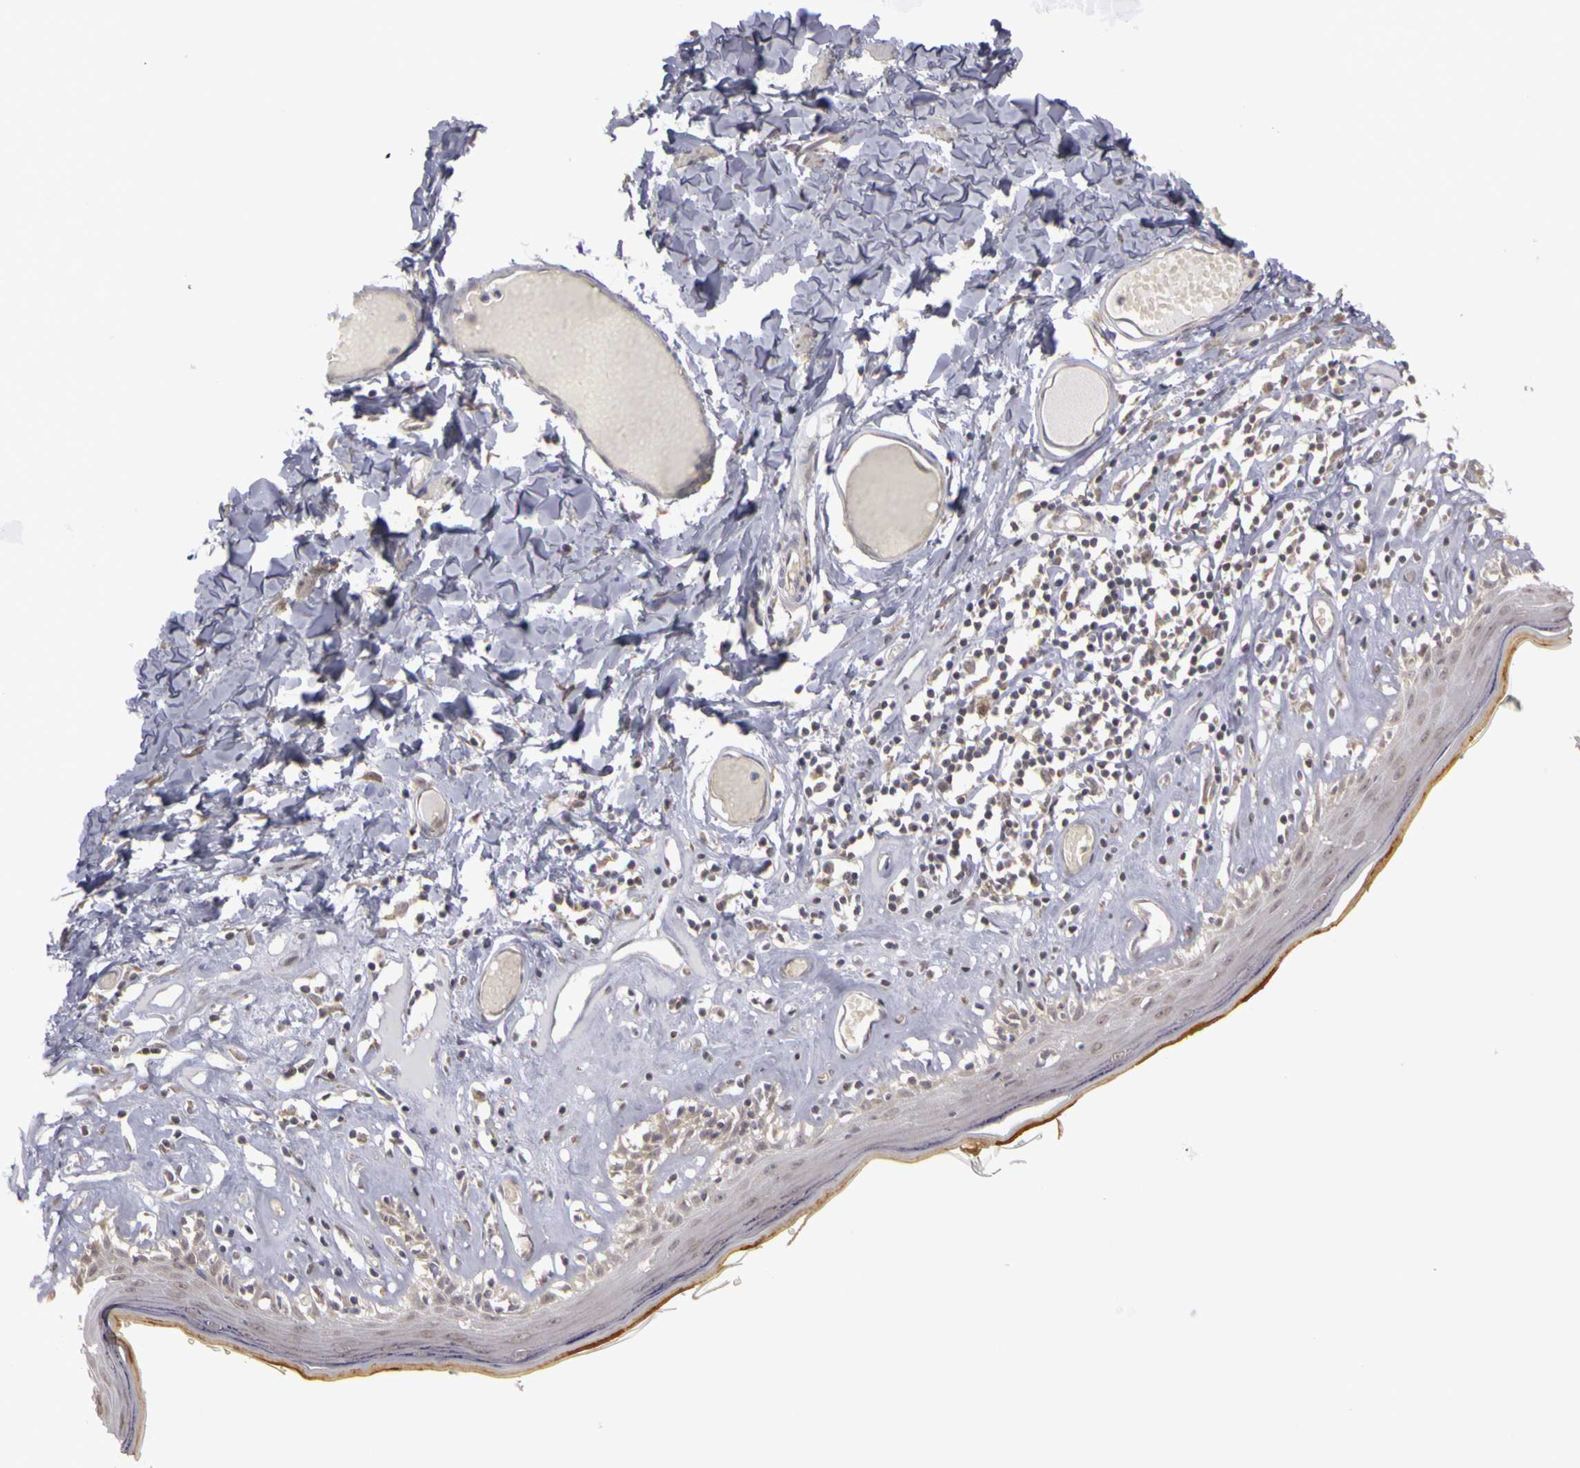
{"staining": {"intensity": "moderate", "quantity": "25%-75%", "location": "cytoplasmic/membranous"}, "tissue": "skin", "cell_type": "Epidermal cells", "image_type": "normal", "snomed": [{"axis": "morphology", "description": "Normal tissue, NOS"}, {"axis": "topography", "description": "Vascular tissue"}, {"axis": "topography", "description": "Vulva"}, {"axis": "topography", "description": "Peripheral nerve tissue"}], "caption": "Skin stained with DAB immunohistochemistry (IHC) reveals medium levels of moderate cytoplasmic/membranous staining in about 25%-75% of epidermal cells. The protein is shown in brown color, while the nuclei are stained blue.", "gene": "FRMD7", "patient": {"sex": "female", "age": 86}}